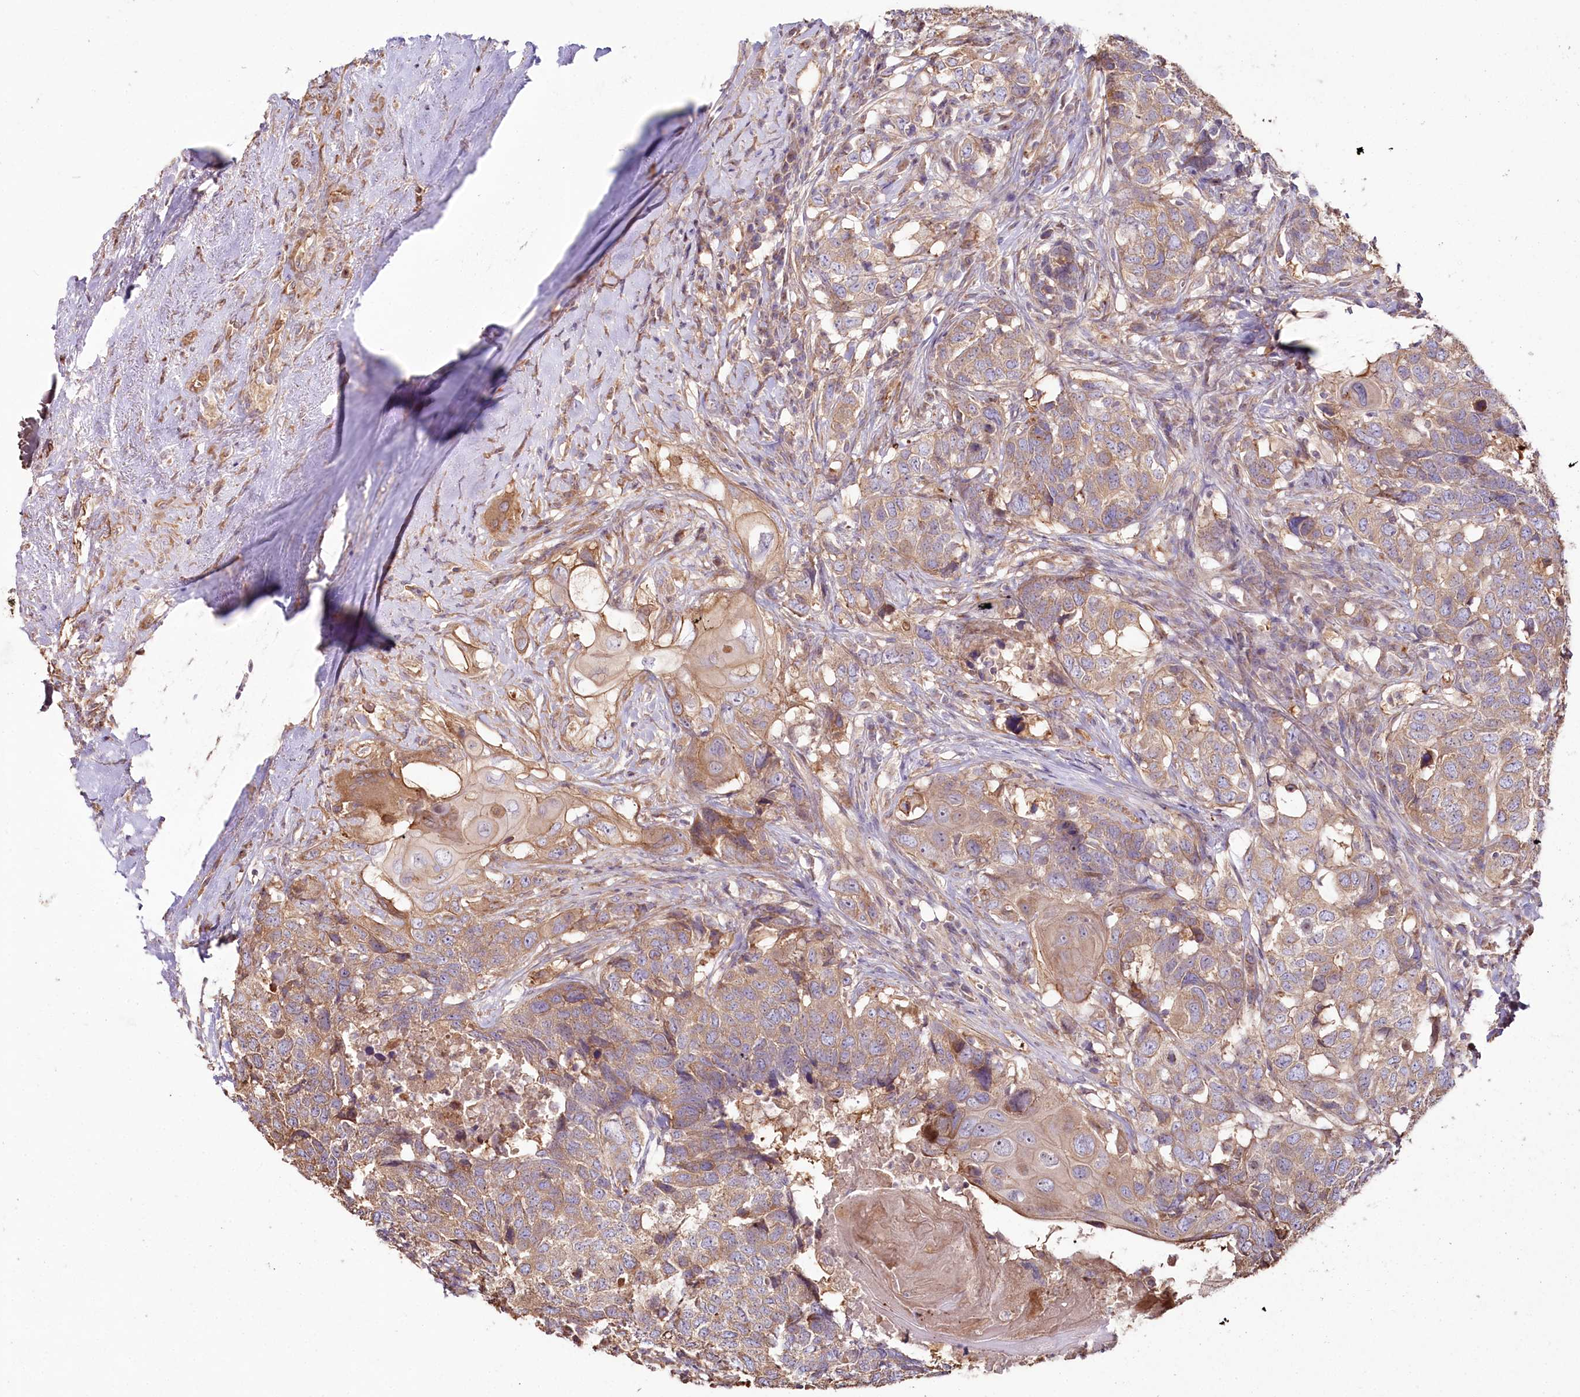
{"staining": {"intensity": "moderate", "quantity": ">75%", "location": "cytoplasmic/membranous"}, "tissue": "head and neck cancer", "cell_type": "Tumor cells", "image_type": "cancer", "snomed": [{"axis": "morphology", "description": "Squamous cell carcinoma, NOS"}, {"axis": "topography", "description": "Head-Neck"}], "caption": "A brown stain labels moderate cytoplasmic/membranous staining of a protein in squamous cell carcinoma (head and neck) tumor cells.", "gene": "SUMF1", "patient": {"sex": "male", "age": 66}}